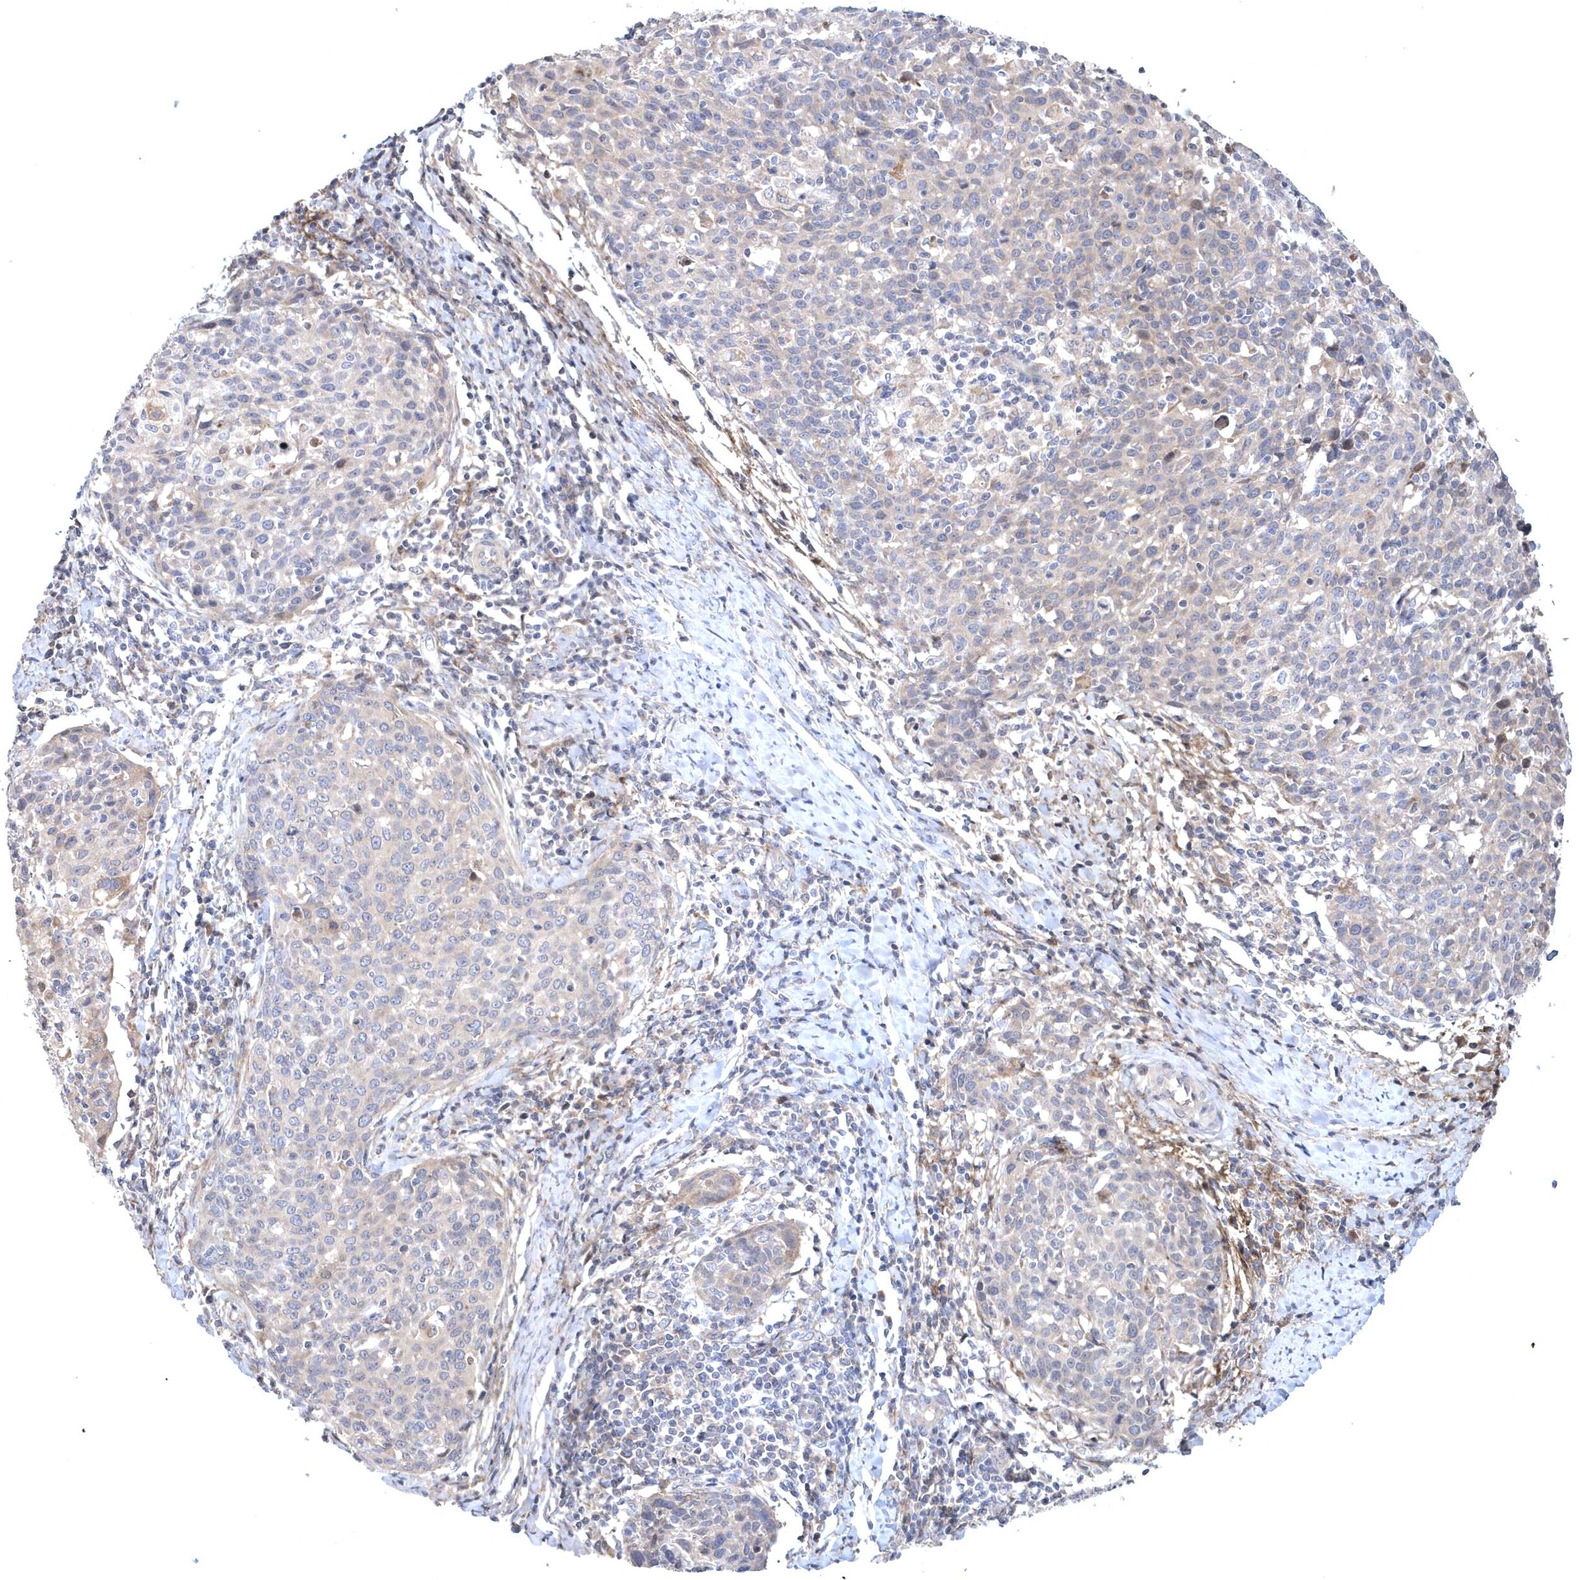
{"staining": {"intensity": "weak", "quantity": "<25%", "location": "cytoplasmic/membranous"}, "tissue": "cervical cancer", "cell_type": "Tumor cells", "image_type": "cancer", "snomed": [{"axis": "morphology", "description": "Squamous cell carcinoma, NOS"}, {"axis": "topography", "description": "Cervix"}], "caption": "There is no significant expression in tumor cells of cervical cancer (squamous cell carcinoma). (DAB immunohistochemistry with hematoxylin counter stain).", "gene": "HMGCS1", "patient": {"sex": "female", "age": 38}}